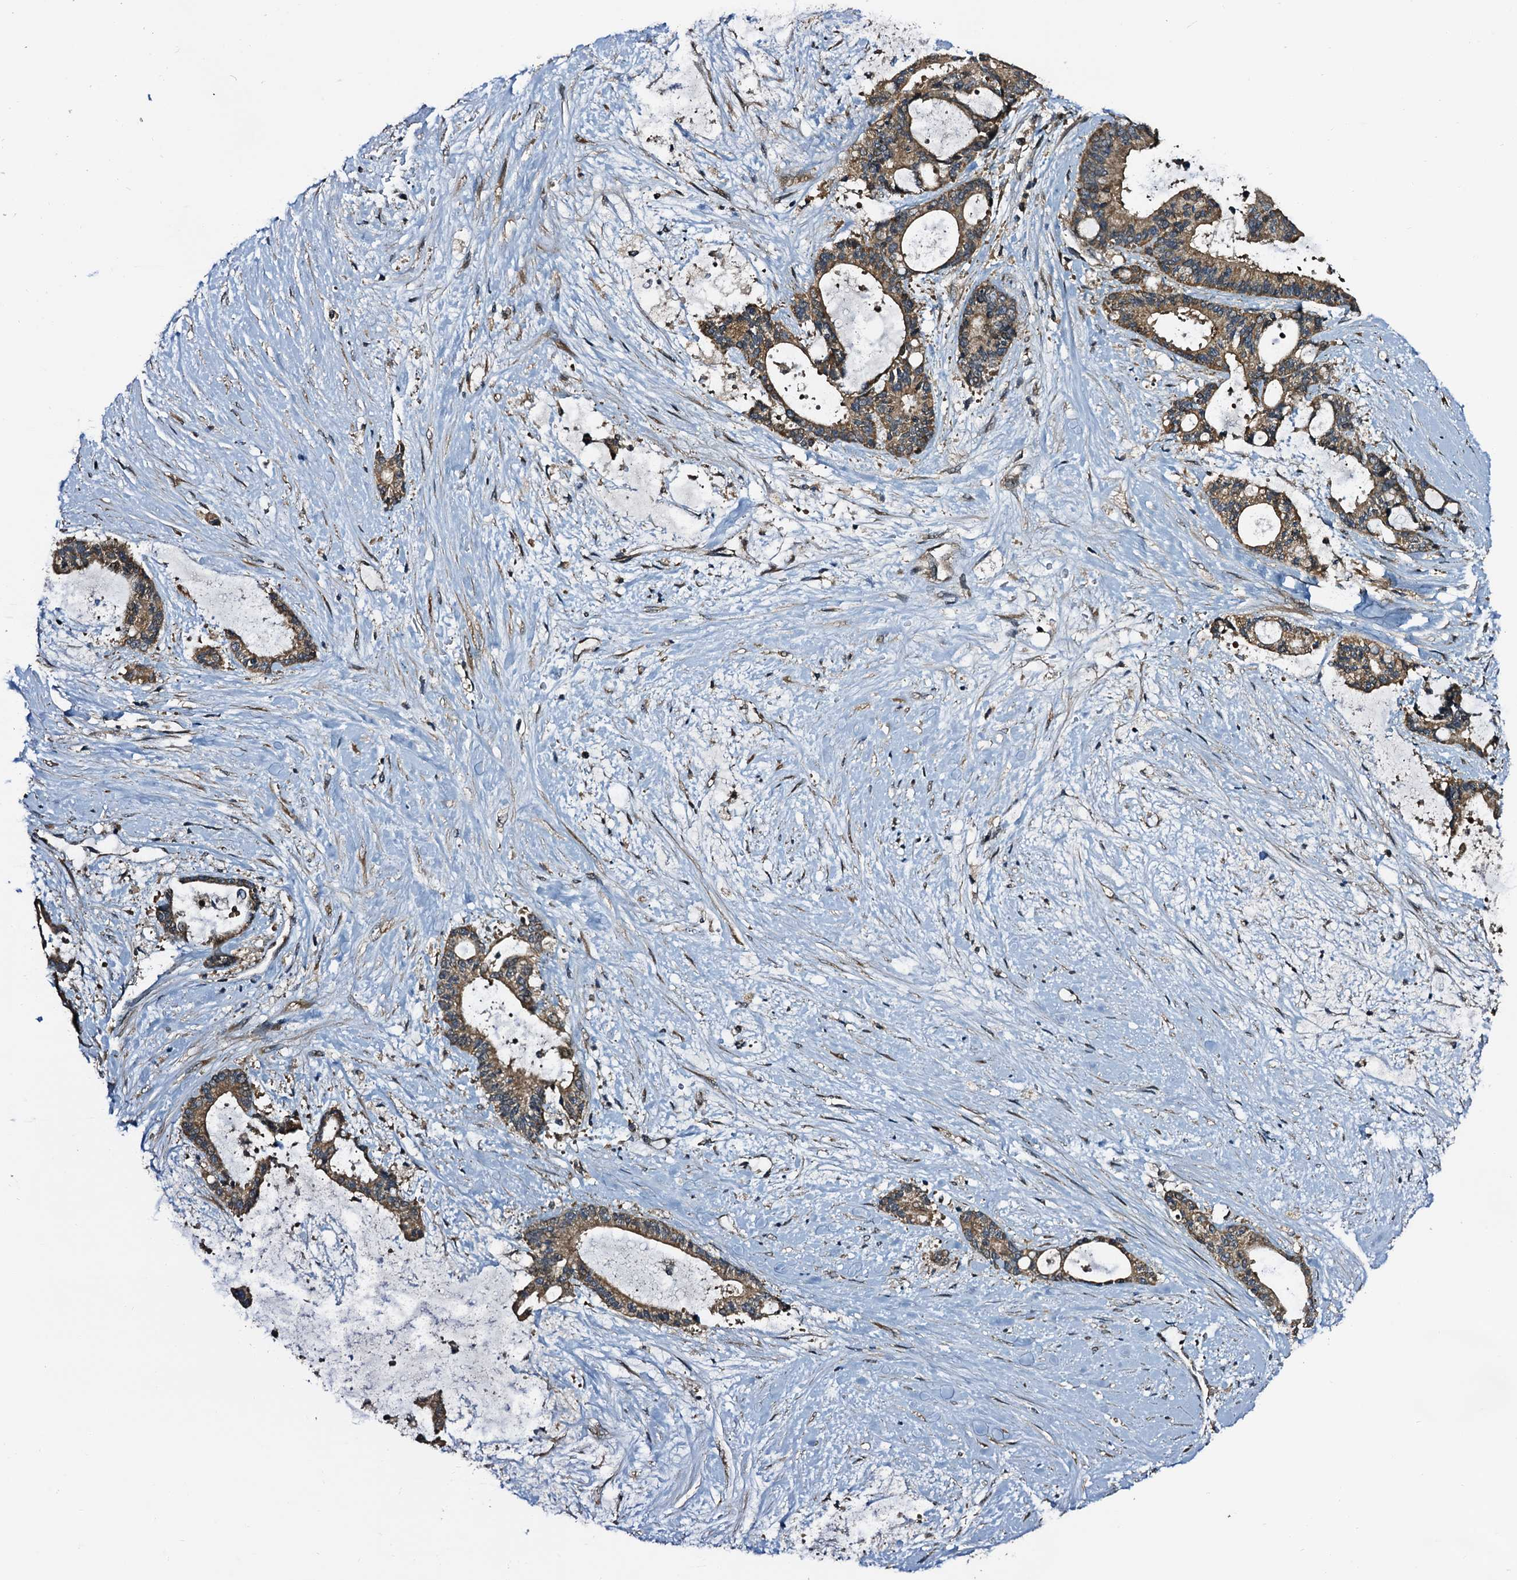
{"staining": {"intensity": "moderate", "quantity": ">75%", "location": "cytoplasmic/membranous"}, "tissue": "liver cancer", "cell_type": "Tumor cells", "image_type": "cancer", "snomed": [{"axis": "morphology", "description": "Normal tissue, NOS"}, {"axis": "morphology", "description": "Cholangiocarcinoma"}, {"axis": "topography", "description": "Liver"}, {"axis": "topography", "description": "Peripheral nerve tissue"}], "caption": "A medium amount of moderate cytoplasmic/membranous positivity is appreciated in approximately >75% of tumor cells in liver cancer (cholangiocarcinoma) tissue.", "gene": "NAA16", "patient": {"sex": "female", "age": 73}}